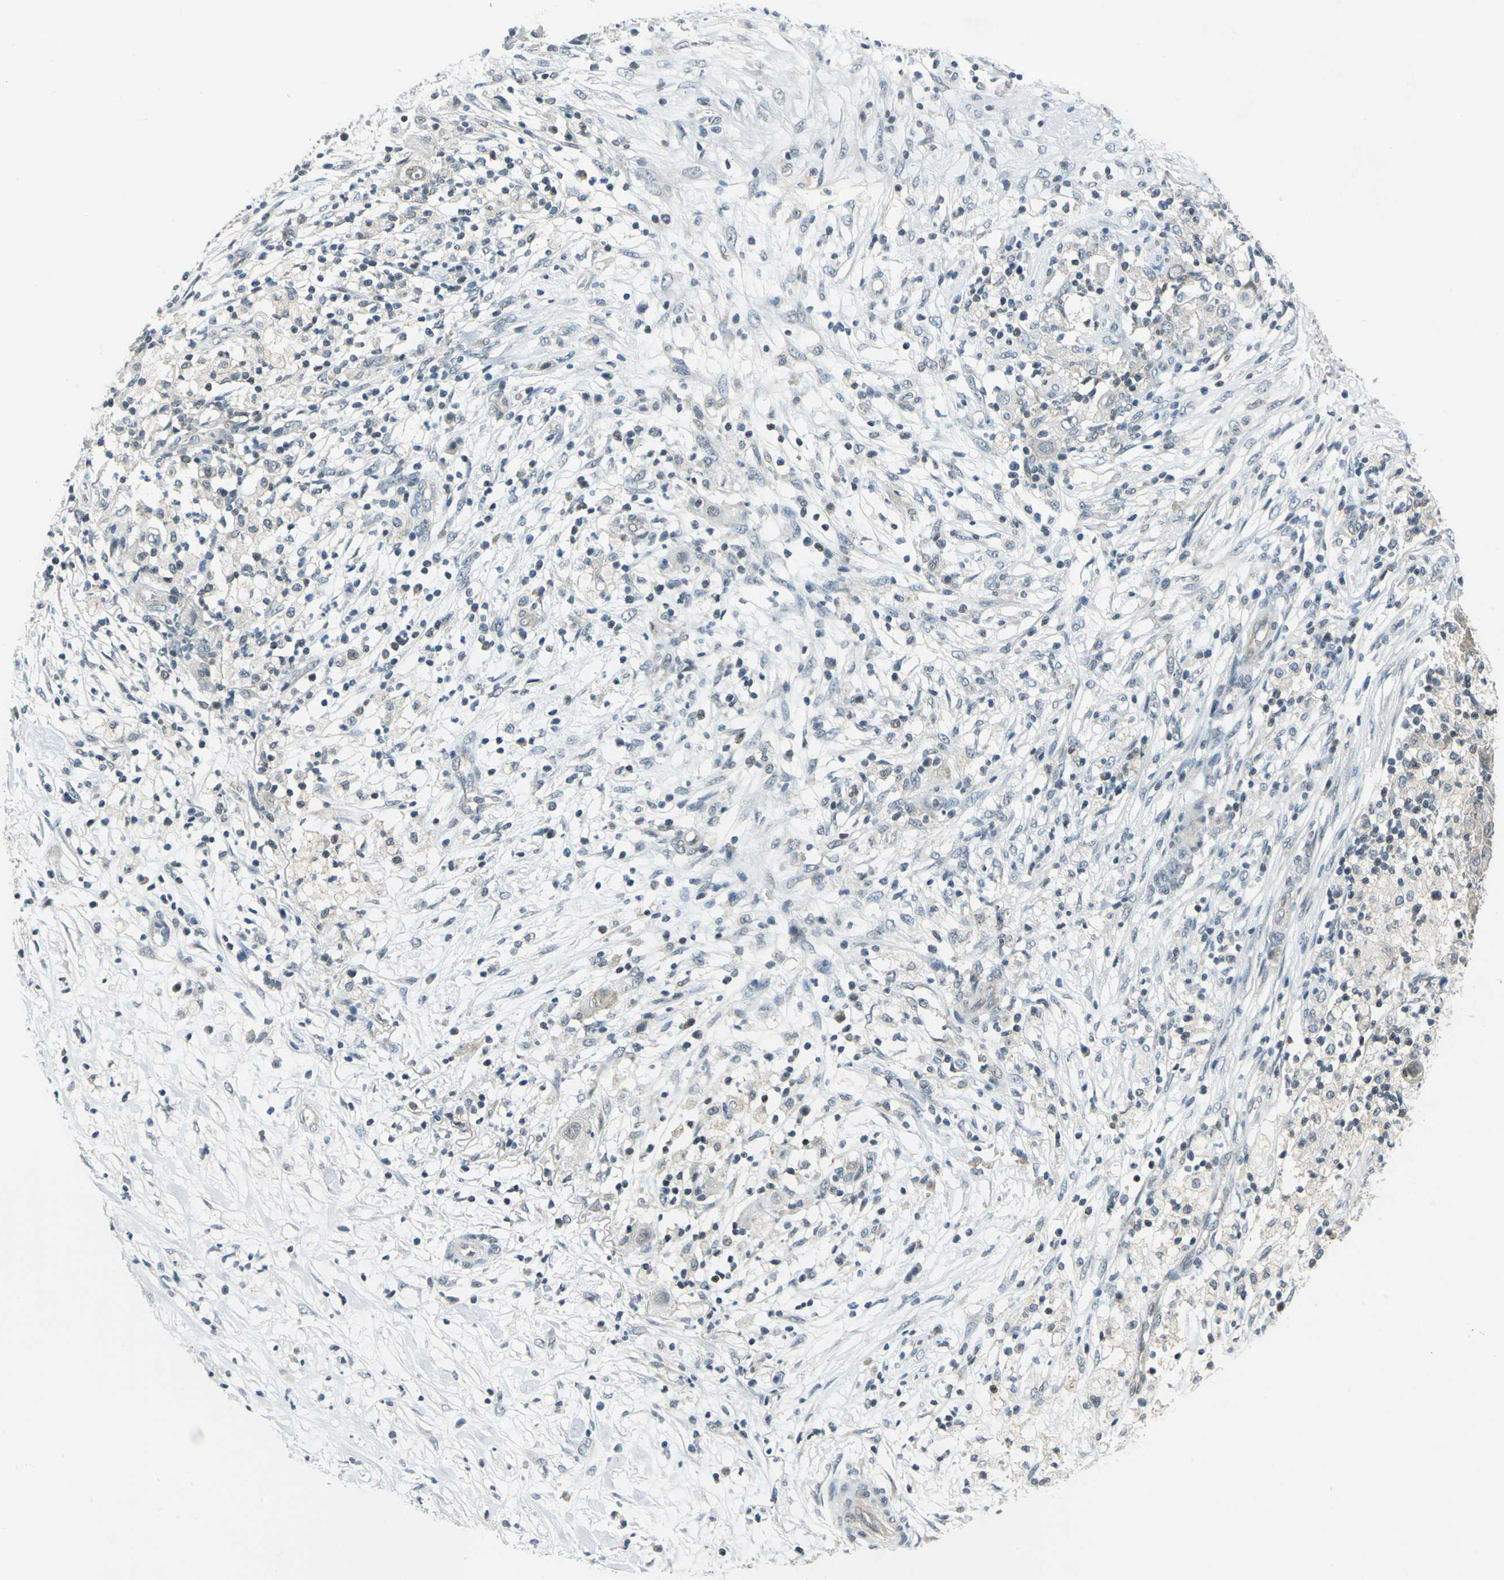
{"staining": {"intensity": "weak", "quantity": ">75%", "location": "cytoplasmic/membranous"}, "tissue": "ovarian cancer", "cell_type": "Tumor cells", "image_type": "cancer", "snomed": [{"axis": "morphology", "description": "Carcinoma, endometroid"}, {"axis": "topography", "description": "Ovary"}], "caption": "Ovarian cancer stained with DAB (3,3'-diaminobenzidine) IHC reveals low levels of weak cytoplasmic/membranous expression in approximately >75% of tumor cells.", "gene": "PIN1", "patient": {"sex": "female", "age": 42}}